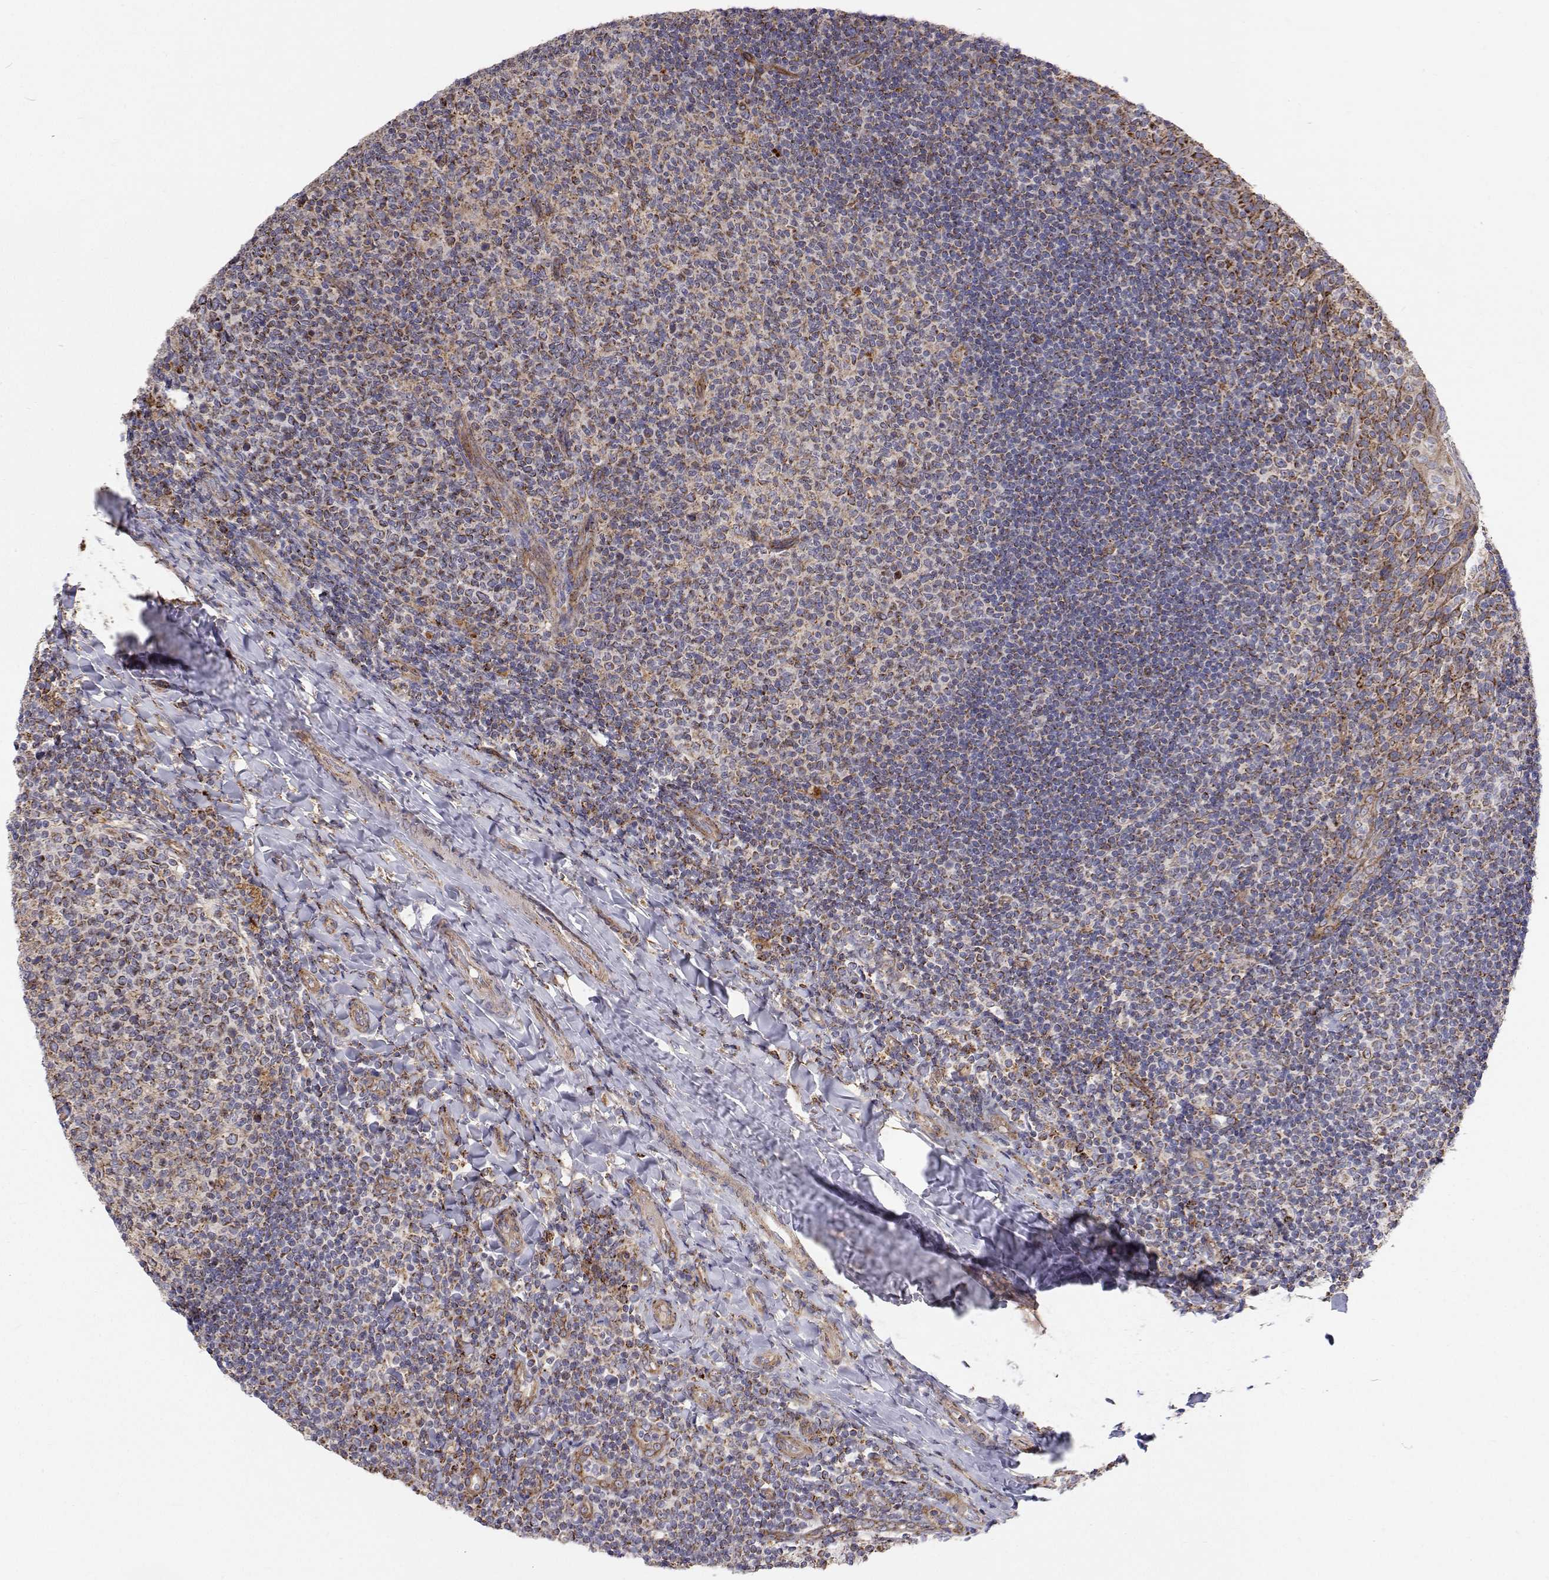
{"staining": {"intensity": "moderate", "quantity": "25%-75%", "location": "cytoplasmic/membranous"}, "tissue": "tonsil", "cell_type": "Germinal center cells", "image_type": "normal", "snomed": [{"axis": "morphology", "description": "Normal tissue, NOS"}, {"axis": "topography", "description": "Tonsil"}], "caption": "An immunohistochemistry micrograph of benign tissue is shown. Protein staining in brown highlights moderate cytoplasmic/membranous positivity in tonsil within germinal center cells.", "gene": "SPICE1", "patient": {"sex": "female", "age": 10}}